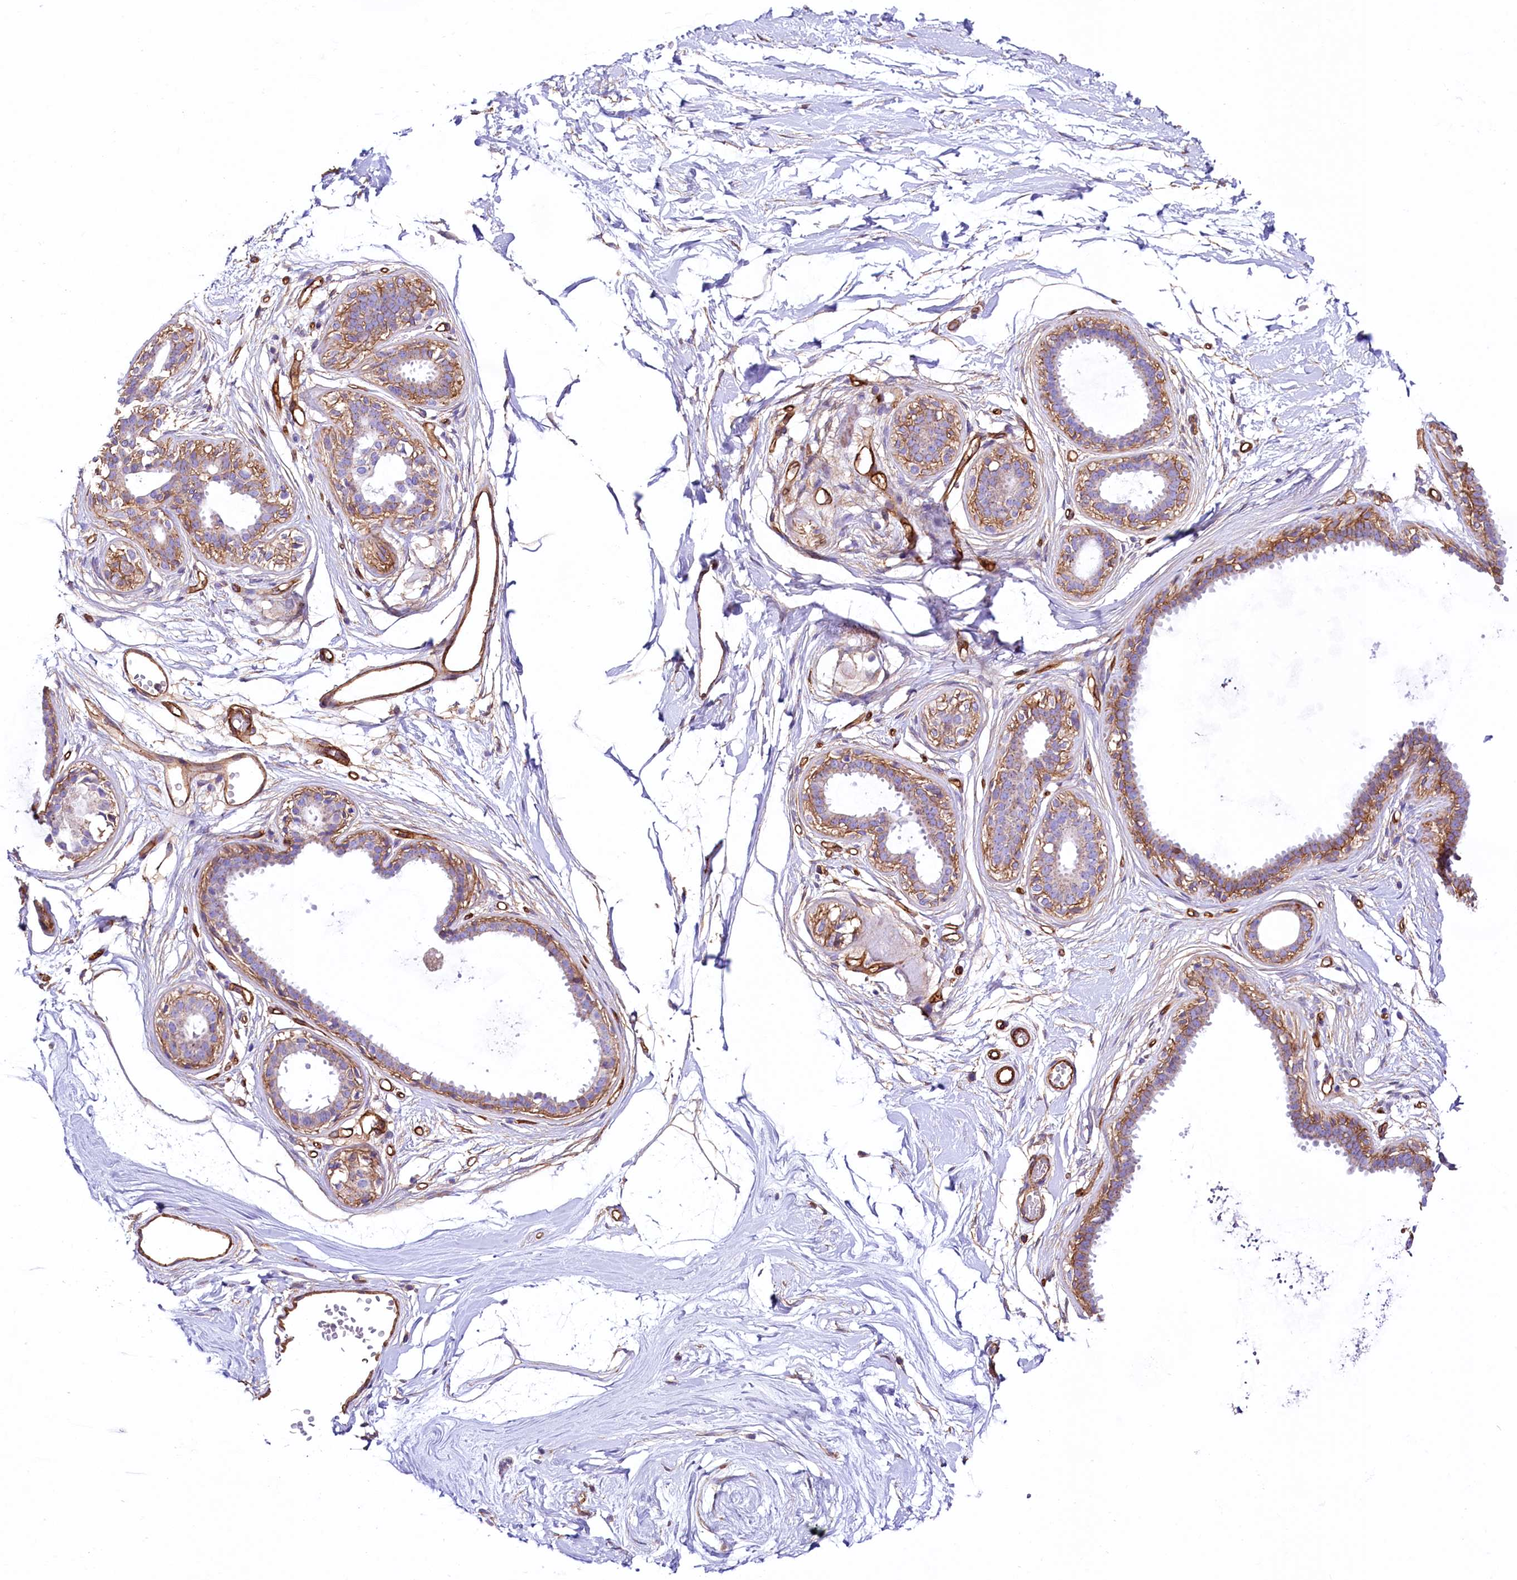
{"staining": {"intensity": "negative", "quantity": "none", "location": "none"}, "tissue": "breast", "cell_type": "Adipocytes", "image_type": "normal", "snomed": [{"axis": "morphology", "description": "Normal tissue, NOS"}, {"axis": "topography", "description": "Breast"}], "caption": "High magnification brightfield microscopy of normal breast stained with DAB (brown) and counterstained with hematoxylin (blue): adipocytes show no significant staining. (Brightfield microscopy of DAB IHC at high magnification).", "gene": "ATP2B4", "patient": {"sex": "female", "age": 45}}